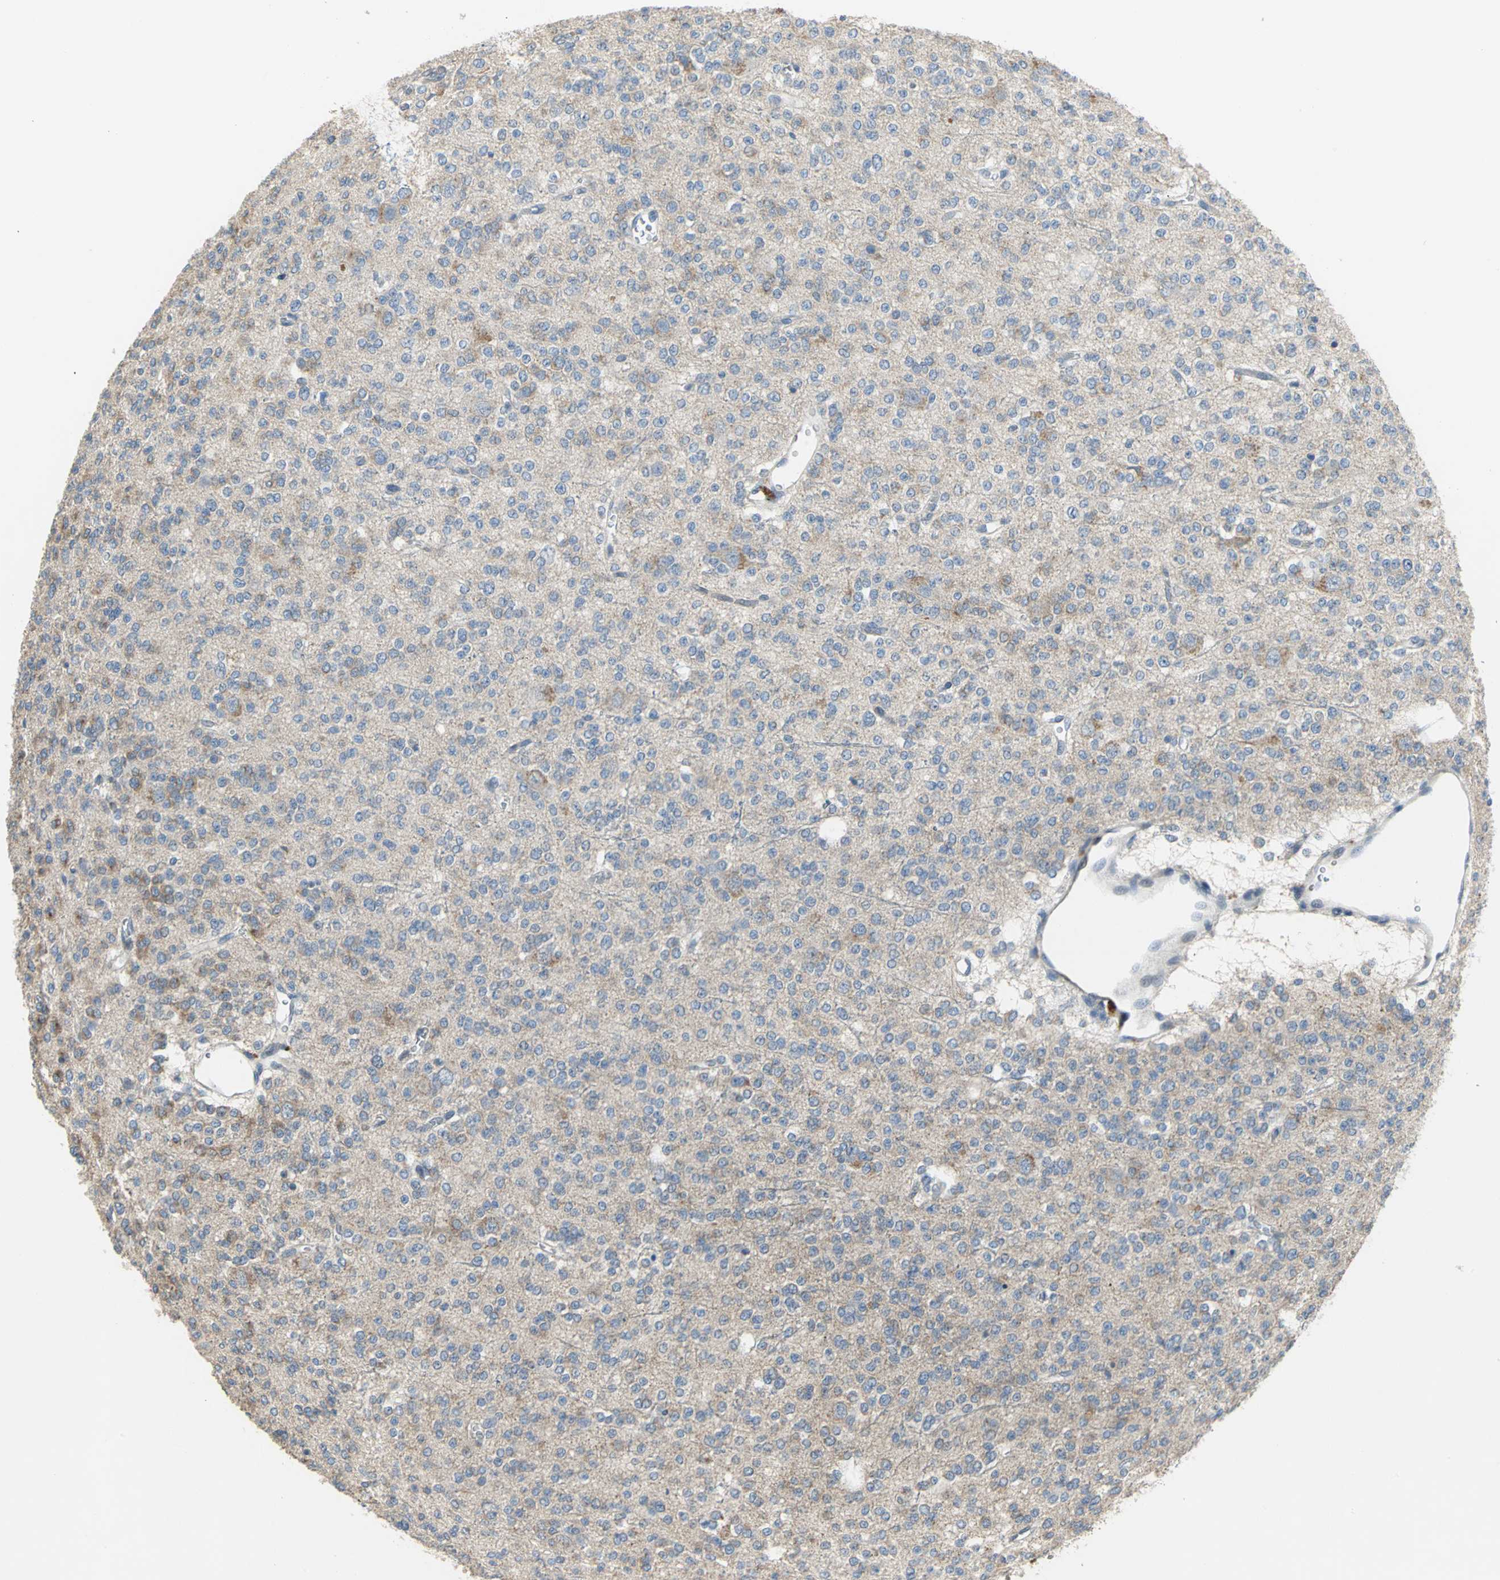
{"staining": {"intensity": "weak", "quantity": "<25%", "location": "cytoplasmic/membranous"}, "tissue": "glioma", "cell_type": "Tumor cells", "image_type": "cancer", "snomed": [{"axis": "morphology", "description": "Glioma, malignant, Low grade"}, {"axis": "topography", "description": "Brain"}], "caption": "A photomicrograph of glioma stained for a protein reveals no brown staining in tumor cells.", "gene": "IL17RB", "patient": {"sex": "male", "age": 38}}